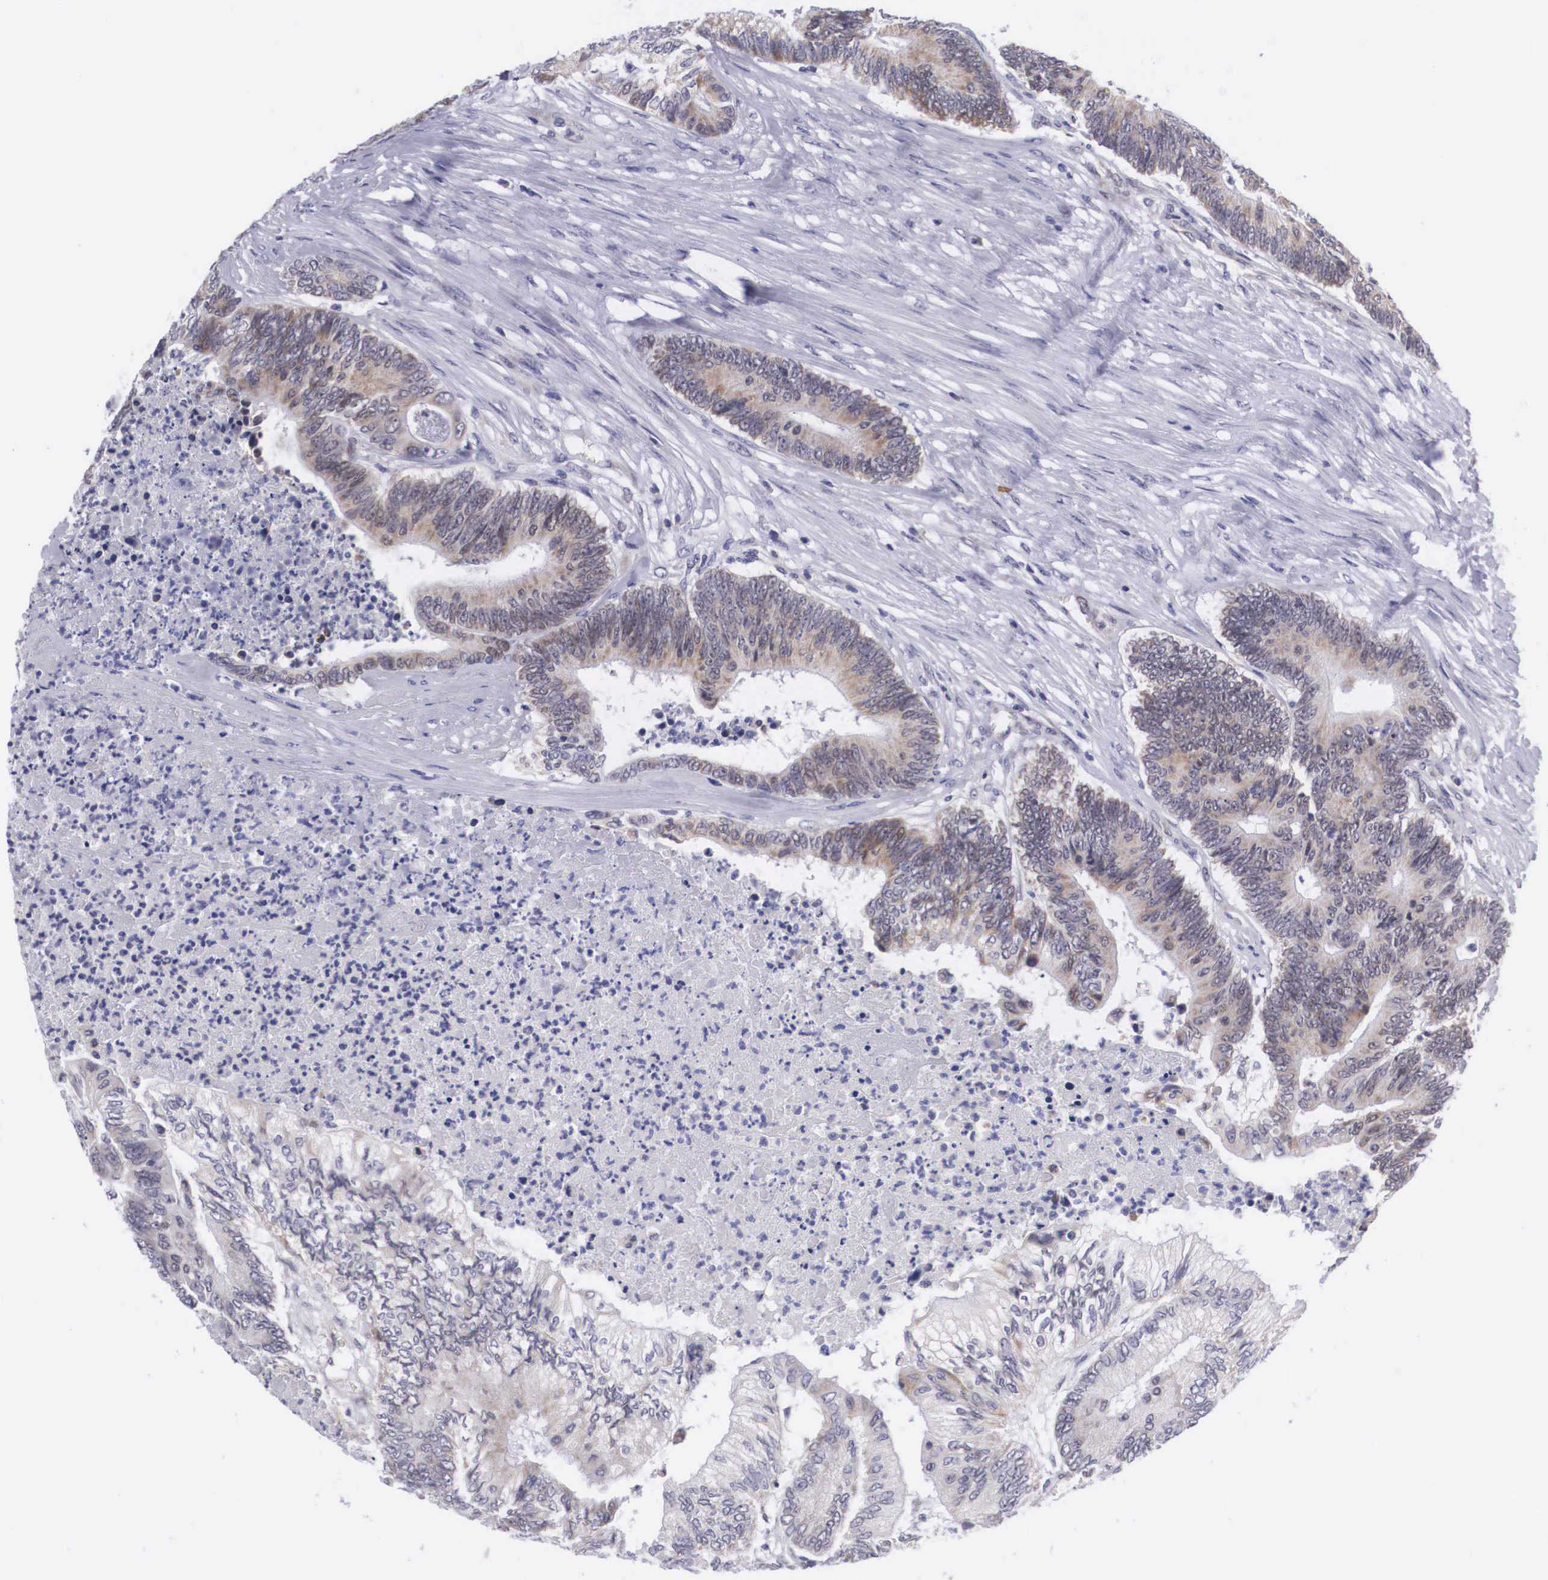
{"staining": {"intensity": "weak", "quantity": "25%-75%", "location": "cytoplasmic/membranous"}, "tissue": "colorectal cancer", "cell_type": "Tumor cells", "image_type": "cancer", "snomed": [{"axis": "morphology", "description": "Adenocarcinoma, NOS"}, {"axis": "topography", "description": "Colon"}], "caption": "Protein staining of colorectal adenocarcinoma tissue displays weak cytoplasmic/membranous staining in approximately 25%-75% of tumor cells.", "gene": "SOX11", "patient": {"sex": "male", "age": 65}}